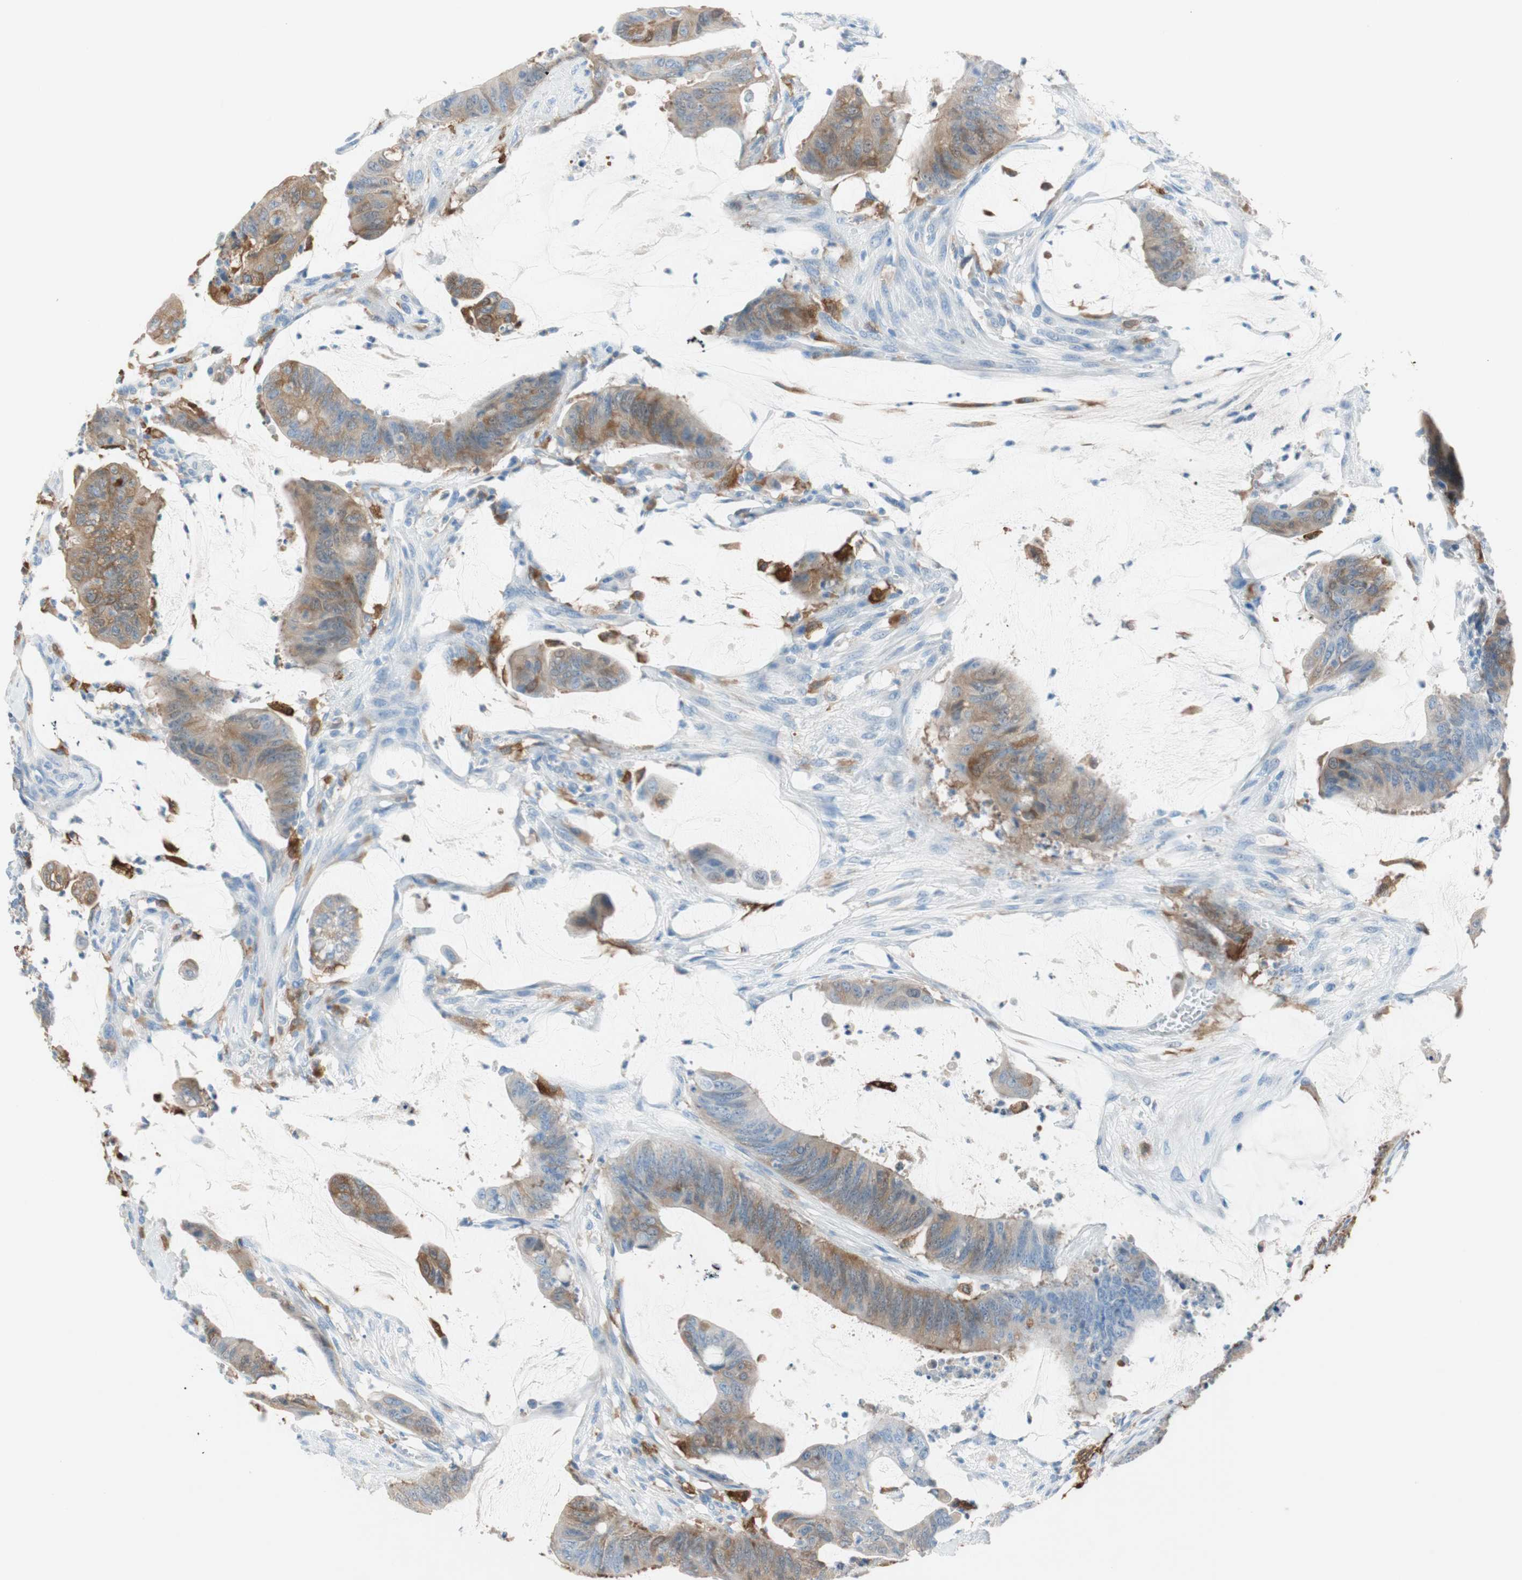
{"staining": {"intensity": "moderate", "quantity": "25%-75%", "location": "cytoplasmic/membranous"}, "tissue": "colorectal cancer", "cell_type": "Tumor cells", "image_type": "cancer", "snomed": [{"axis": "morphology", "description": "Adenocarcinoma, NOS"}, {"axis": "topography", "description": "Rectum"}], "caption": "This photomicrograph exhibits immunohistochemistry staining of colorectal cancer, with medium moderate cytoplasmic/membranous positivity in about 25%-75% of tumor cells.", "gene": "GLUL", "patient": {"sex": "female", "age": 66}}